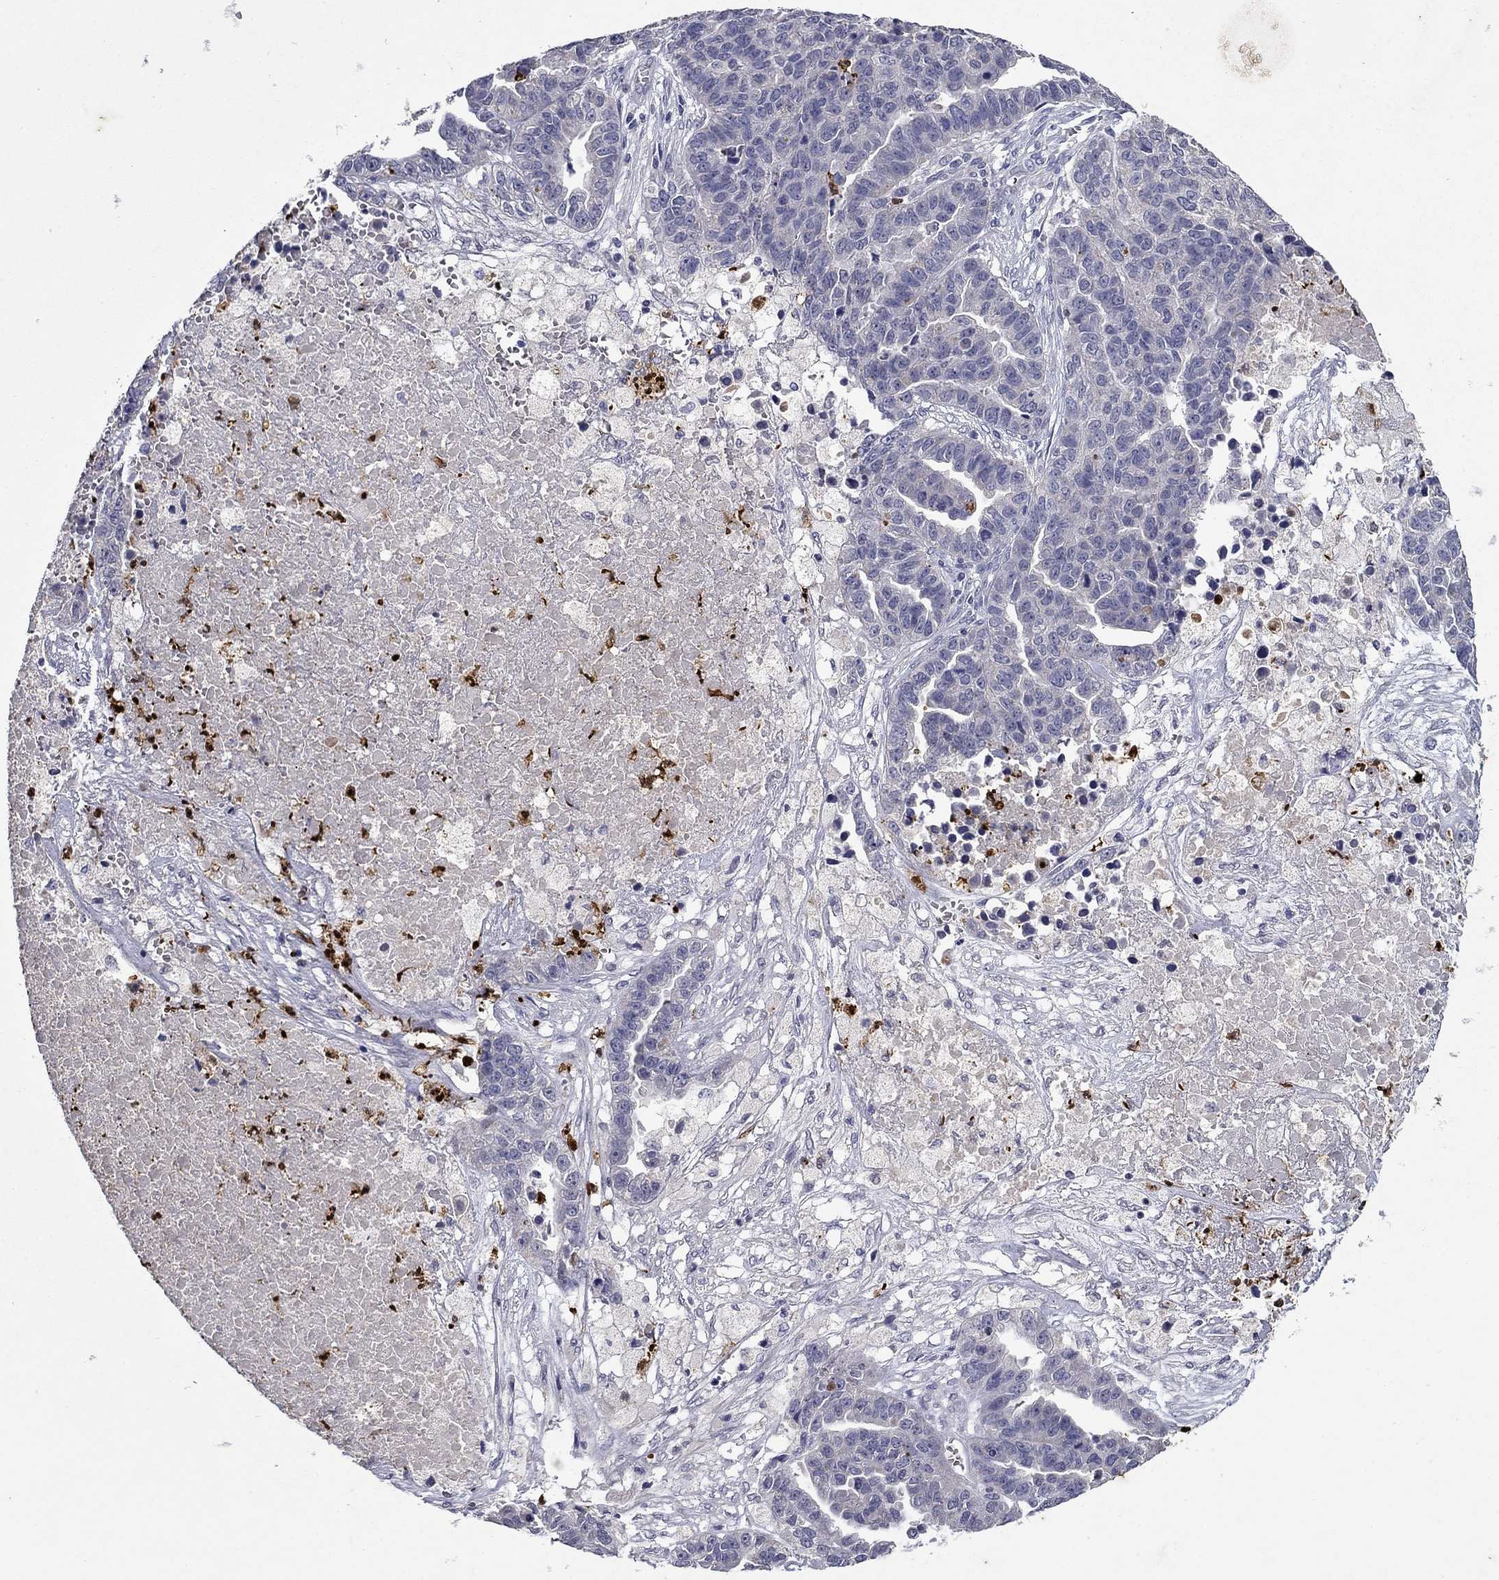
{"staining": {"intensity": "negative", "quantity": "none", "location": "none"}, "tissue": "ovarian cancer", "cell_type": "Tumor cells", "image_type": "cancer", "snomed": [{"axis": "morphology", "description": "Cystadenocarcinoma, serous, NOS"}, {"axis": "topography", "description": "Ovary"}], "caption": "Tumor cells are negative for brown protein staining in ovarian cancer (serous cystadenocarcinoma).", "gene": "IRF5", "patient": {"sex": "female", "age": 87}}